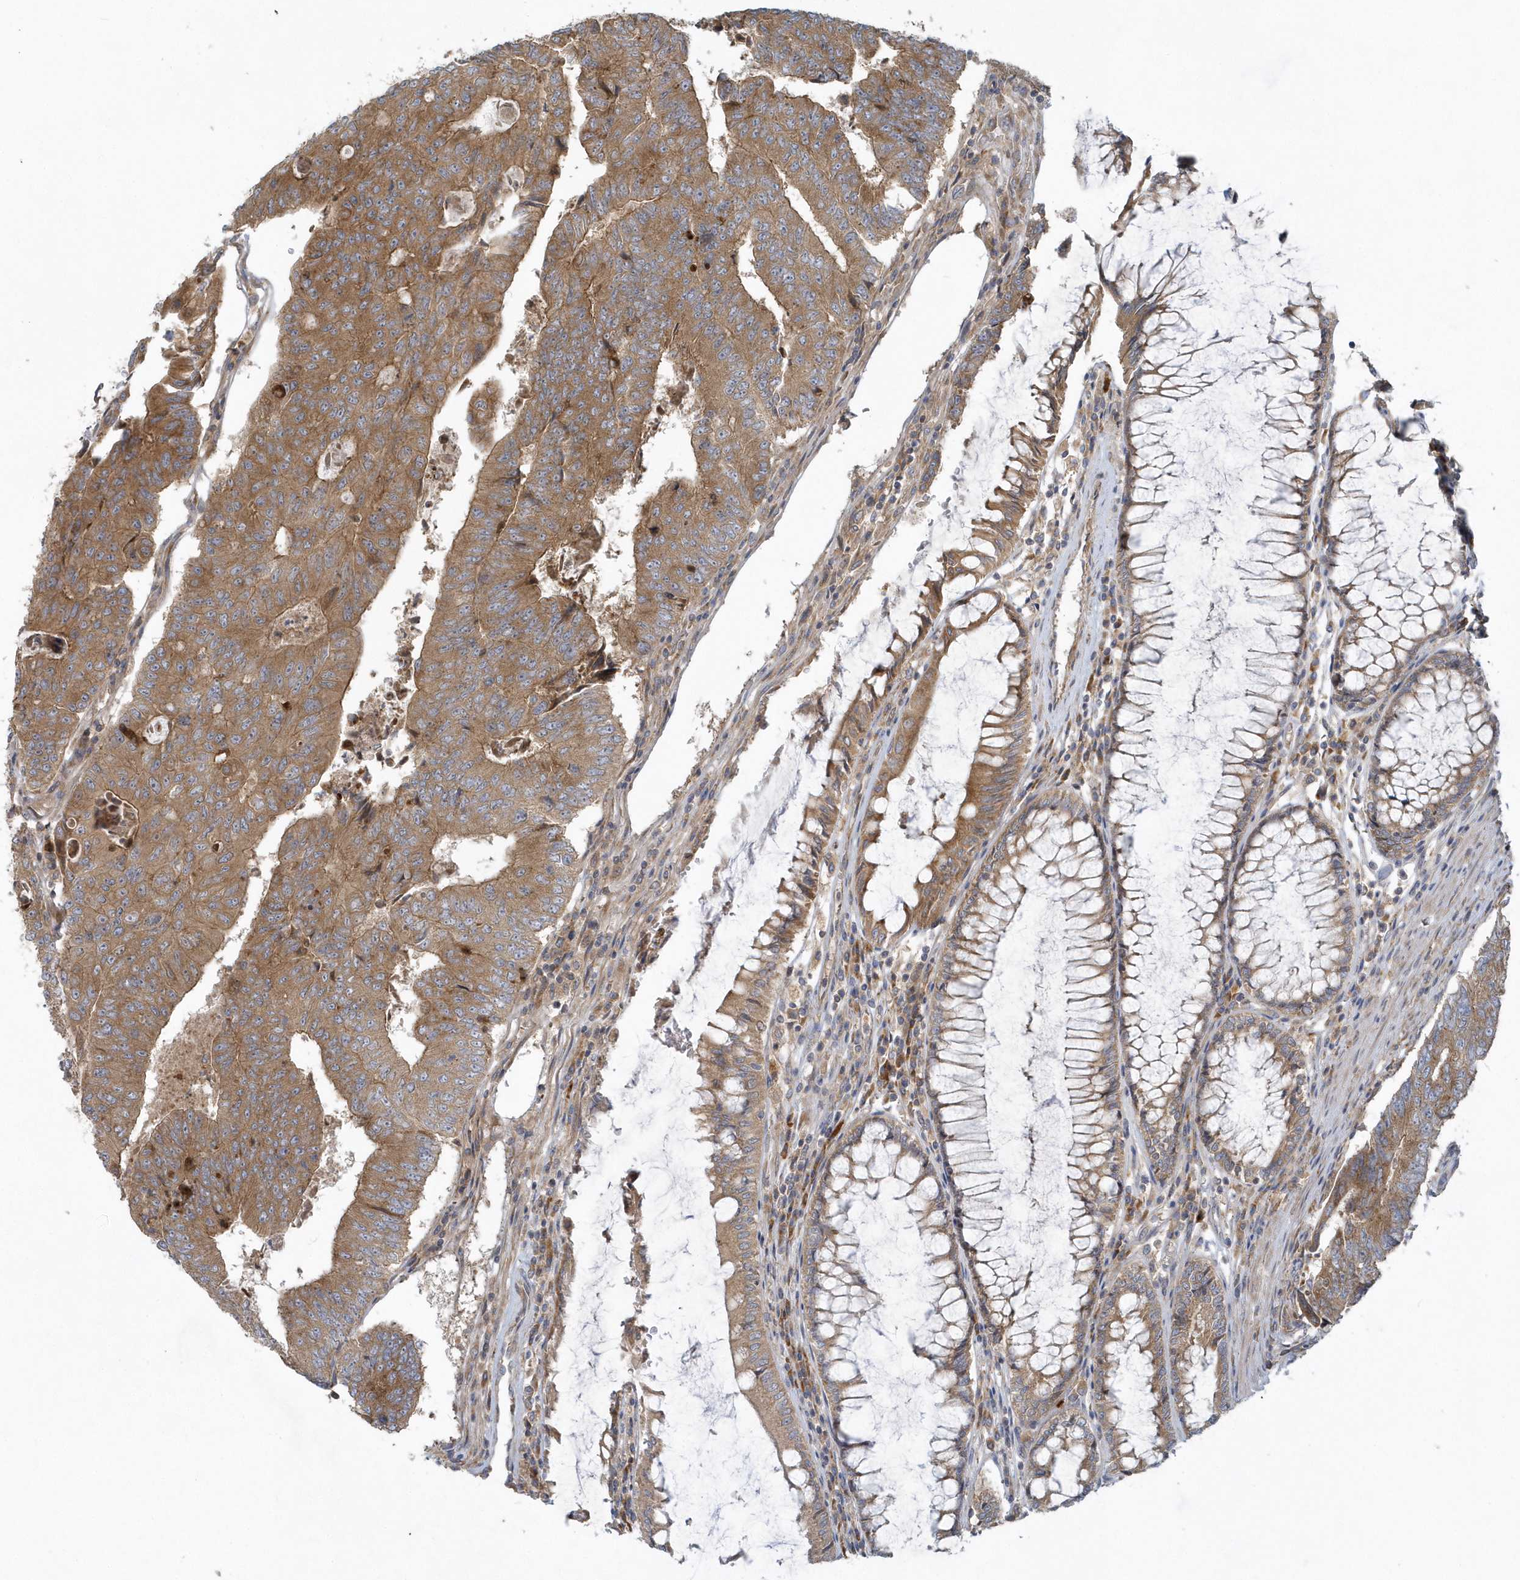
{"staining": {"intensity": "moderate", "quantity": ">75%", "location": "cytoplasmic/membranous"}, "tissue": "colorectal cancer", "cell_type": "Tumor cells", "image_type": "cancer", "snomed": [{"axis": "morphology", "description": "Adenocarcinoma, NOS"}, {"axis": "topography", "description": "Colon"}], "caption": "This histopathology image shows colorectal adenocarcinoma stained with immunohistochemistry to label a protein in brown. The cytoplasmic/membranous of tumor cells show moderate positivity for the protein. Nuclei are counter-stained blue.", "gene": "CNOT10", "patient": {"sex": "female", "age": 67}}